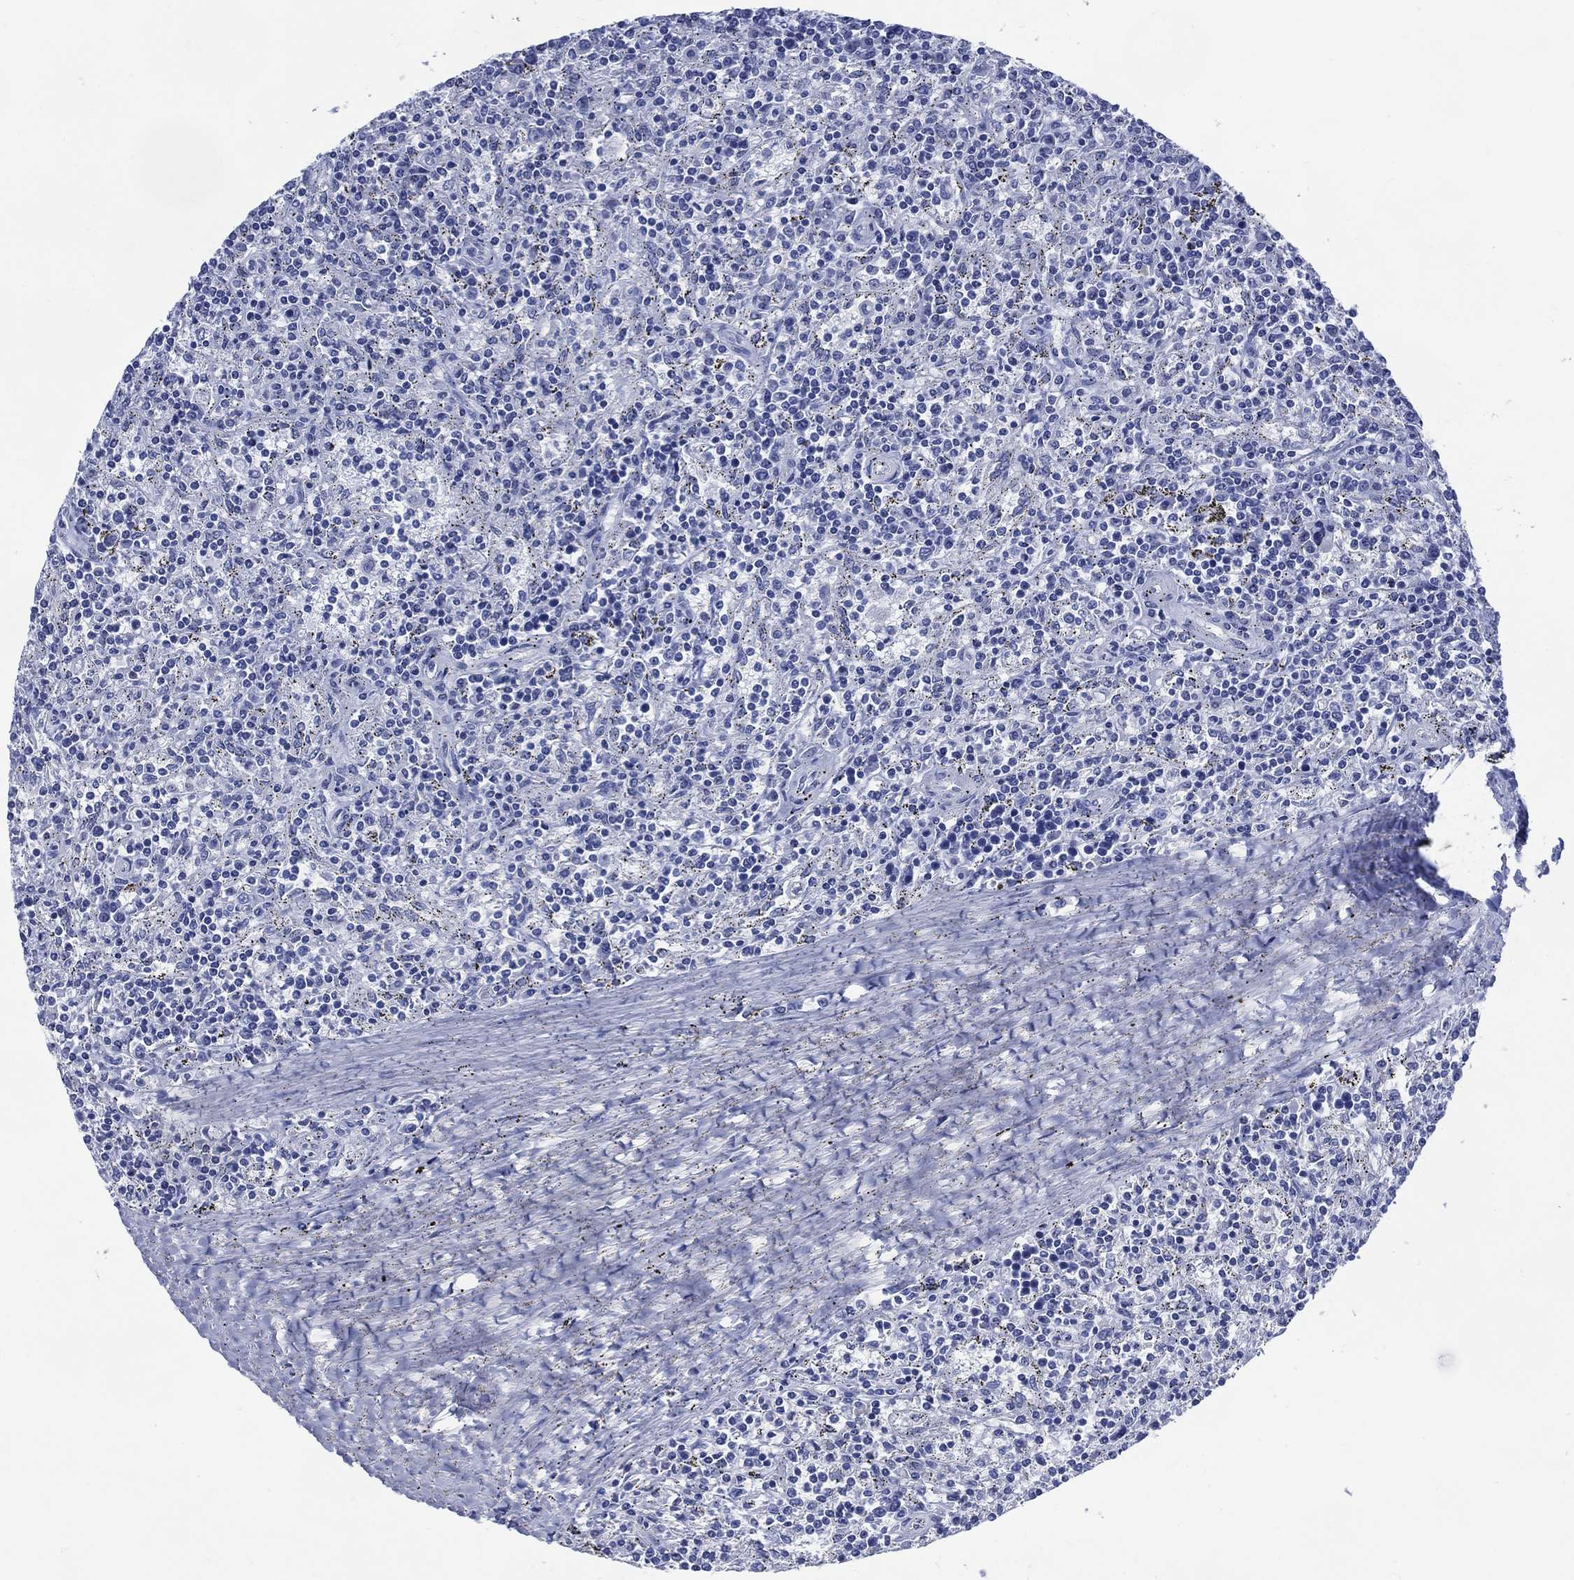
{"staining": {"intensity": "negative", "quantity": "none", "location": "none"}, "tissue": "lymphoma", "cell_type": "Tumor cells", "image_type": "cancer", "snomed": [{"axis": "morphology", "description": "Malignant lymphoma, non-Hodgkin's type, Low grade"}, {"axis": "topography", "description": "Spleen"}], "caption": "The histopathology image exhibits no significant expression in tumor cells of low-grade malignant lymphoma, non-Hodgkin's type.", "gene": "DDI1", "patient": {"sex": "male", "age": 62}}